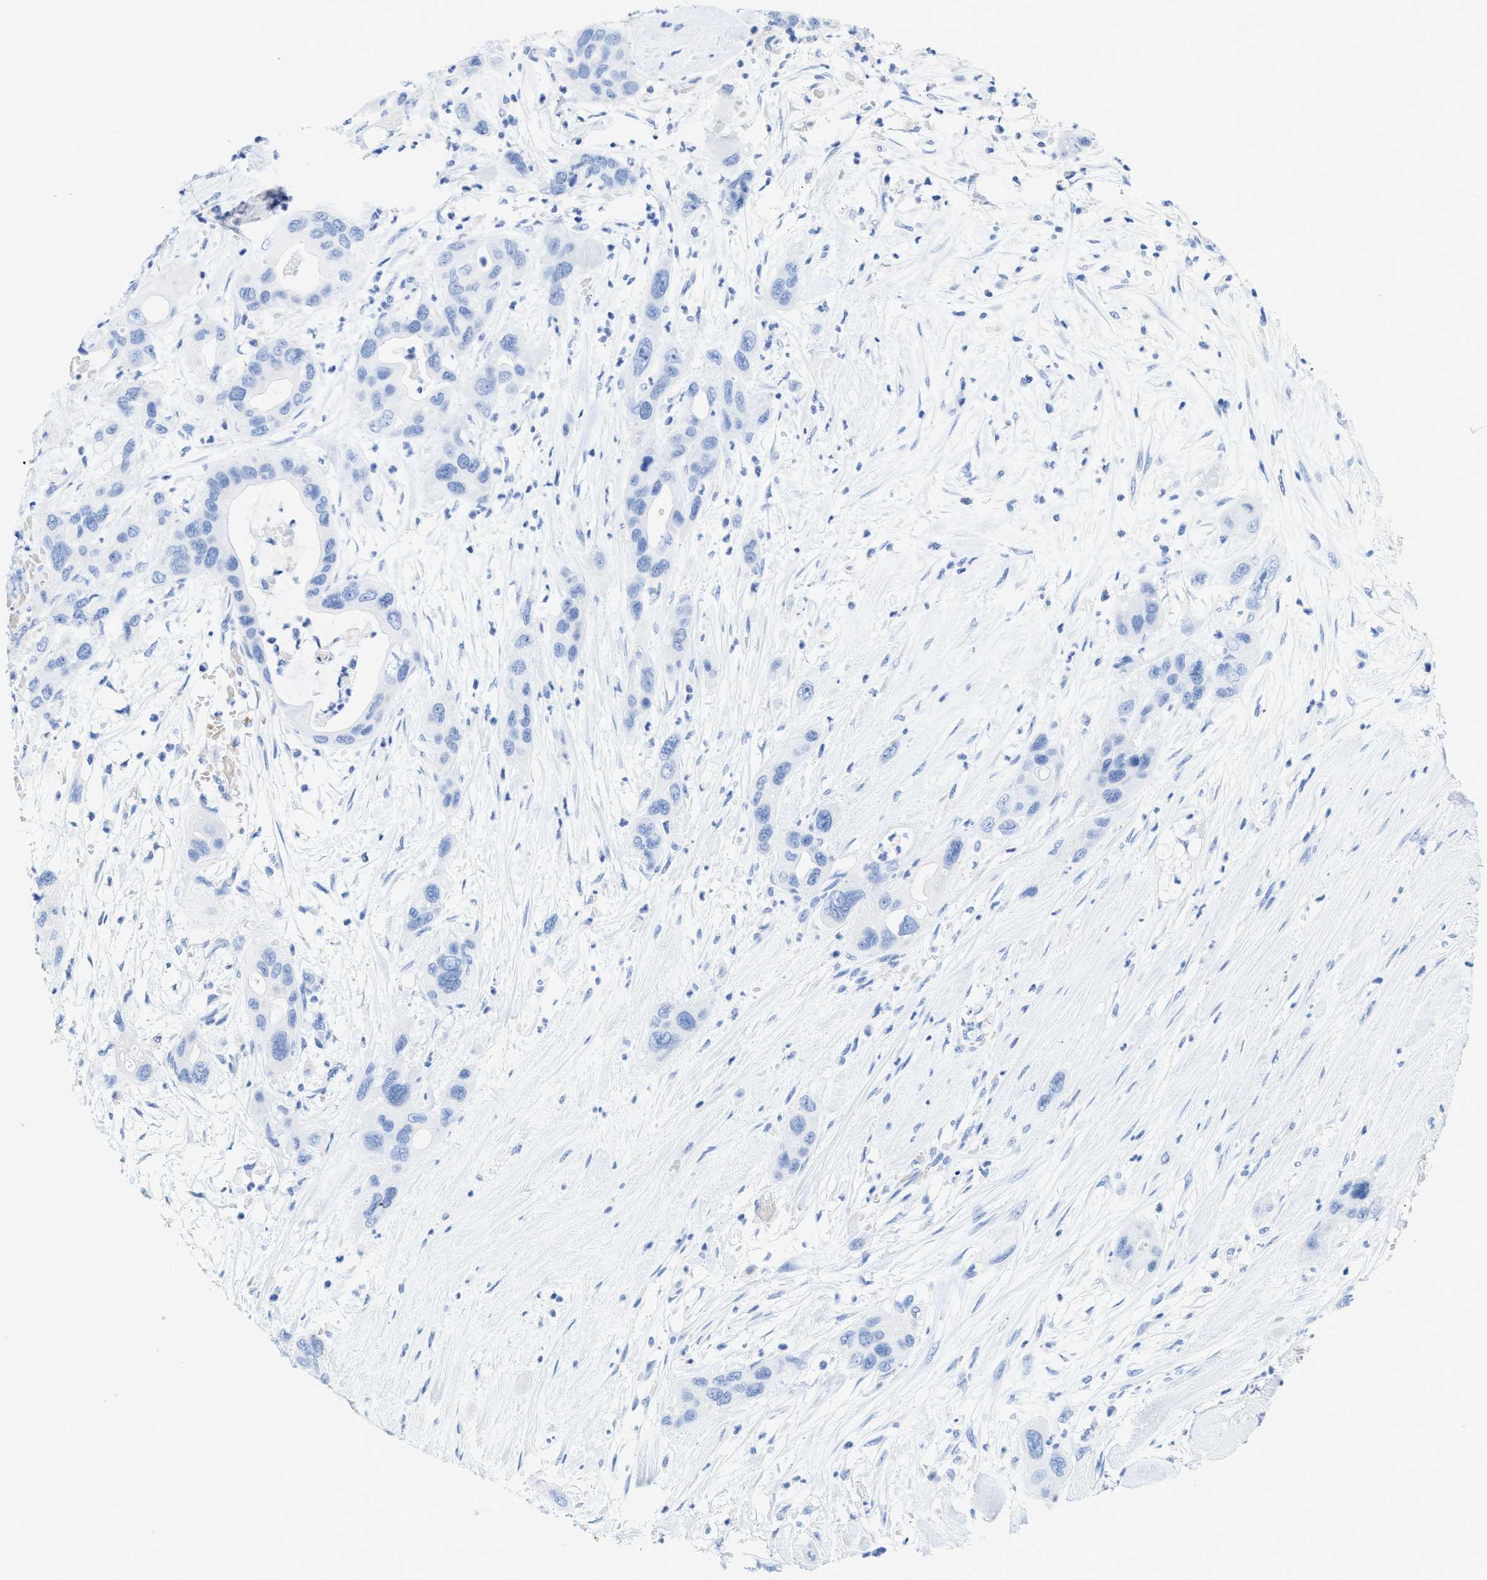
{"staining": {"intensity": "negative", "quantity": "none", "location": "none"}, "tissue": "pancreatic cancer", "cell_type": "Tumor cells", "image_type": "cancer", "snomed": [{"axis": "morphology", "description": "Adenocarcinoma, NOS"}, {"axis": "topography", "description": "Pancreas"}], "caption": "This is a image of immunohistochemistry (IHC) staining of pancreatic cancer, which shows no expression in tumor cells.", "gene": "ANKFN1", "patient": {"sex": "female", "age": 71}}